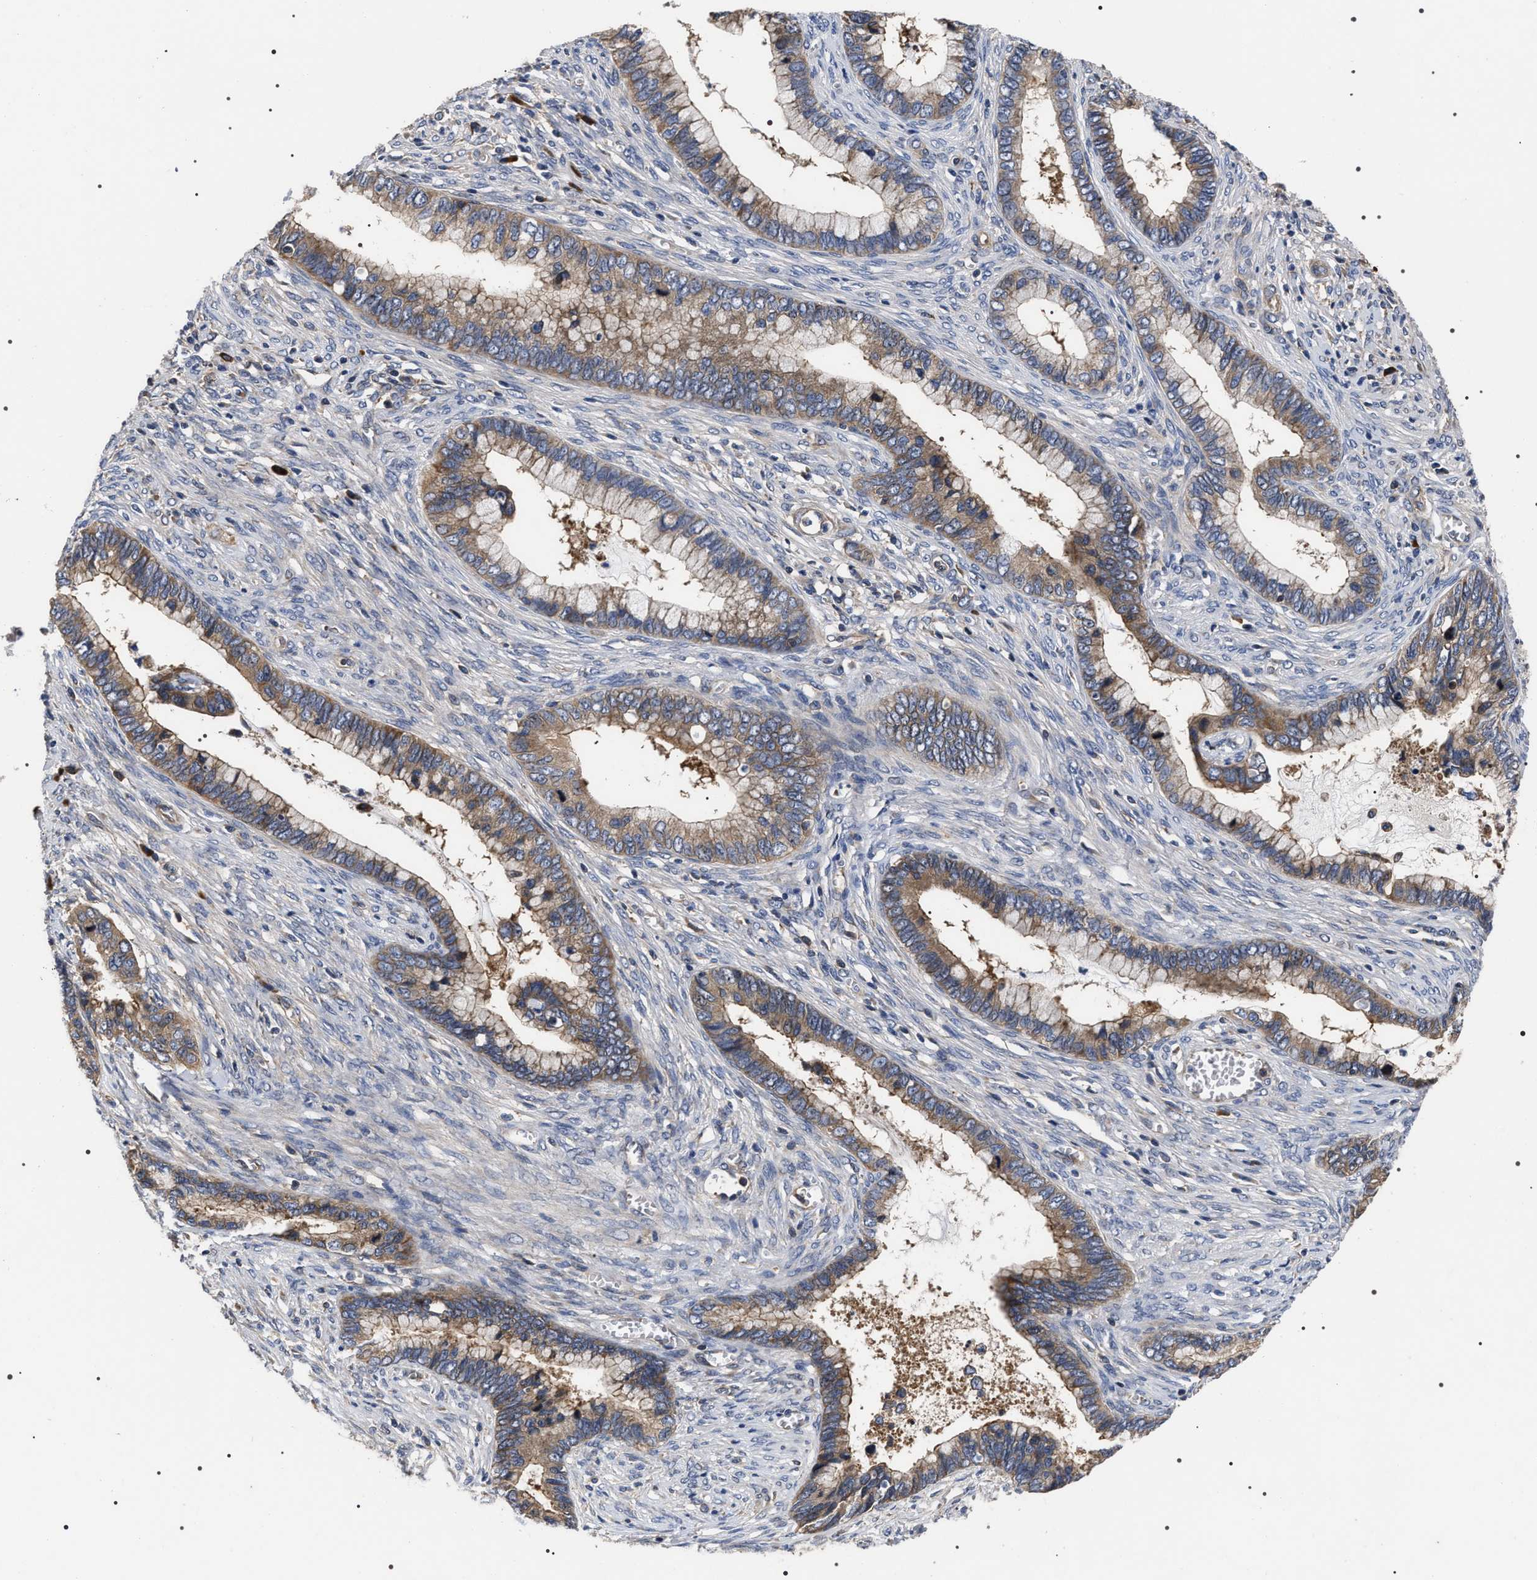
{"staining": {"intensity": "moderate", "quantity": ">75%", "location": "cytoplasmic/membranous"}, "tissue": "cervical cancer", "cell_type": "Tumor cells", "image_type": "cancer", "snomed": [{"axis": "morphology", "description": "Adenocarcinoma, NOS"}, {"axis": "topography", "description": "Cervix"}], "caption": "Immunohistochemistry of human cervical cancer (adenocarcinoma) reveals medium levels of moderate cytoplasmic/membranous positivity in about >75% of tumor cells.", "gene": "MIS18A", "patient": {"sex": "female", "age": 44}}